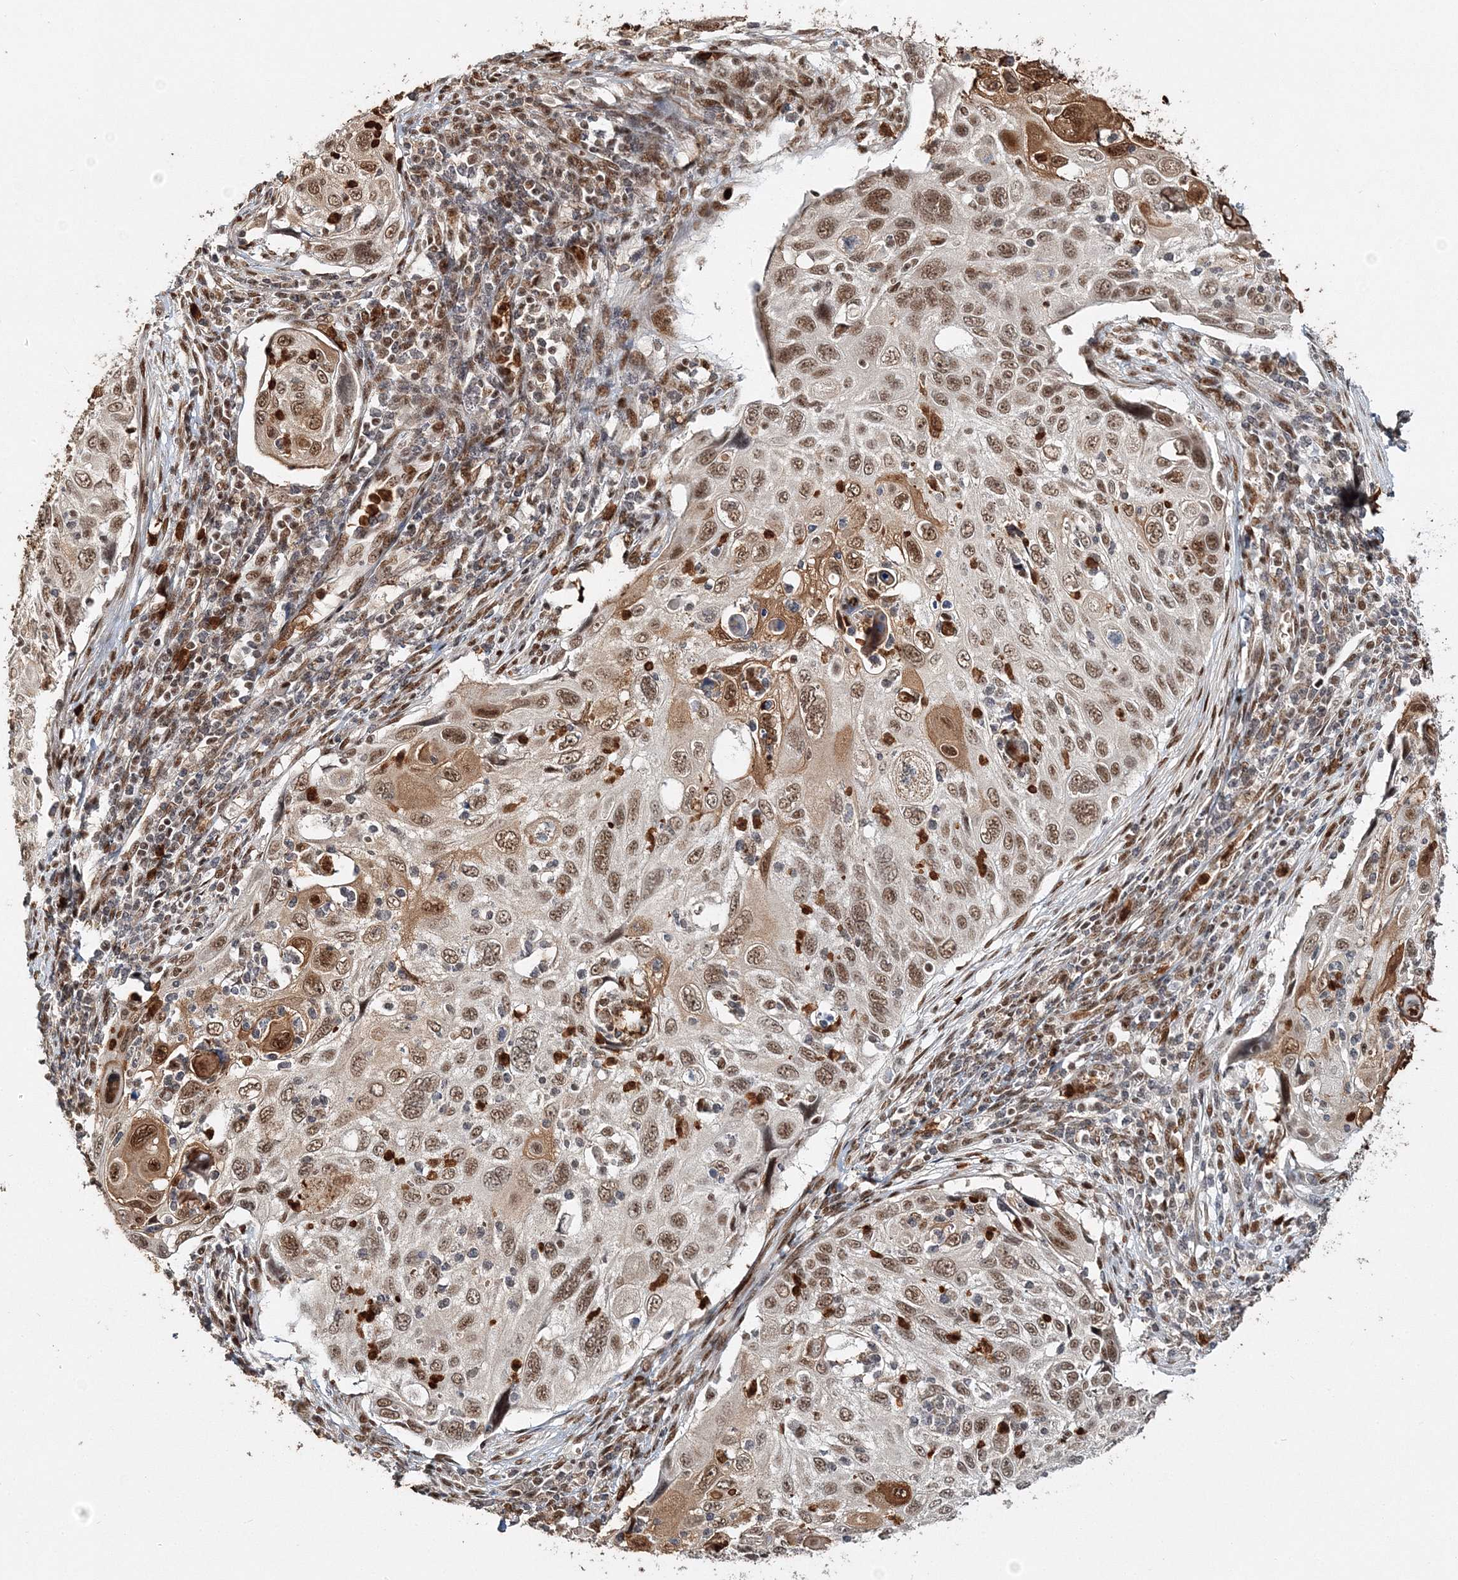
{"staining": {"intensity": "moderate", "quantity": ">75%", "location": "cytoplasmic/membranous,nuclear"}, "tissue": "cervical cancer", "cell_type": "Tumor cells", "image_type": "cancer", "snomed": [{"axis": "morphology", "description": "Squamous cell carcinoma, NOS"}, {"axis": "topography", "description": "Cervix"}], "caption": "IHC photomicrograph of human cervical squamous cell carcinoma stained for a protein (brown), which demonstrates medium levels of moderate cytoplasmic/membranous and nuclear staining in approximately >75% of tumor cells.", "gene": "QRICH1", "patient": {"sex": "female", "age": 70}}